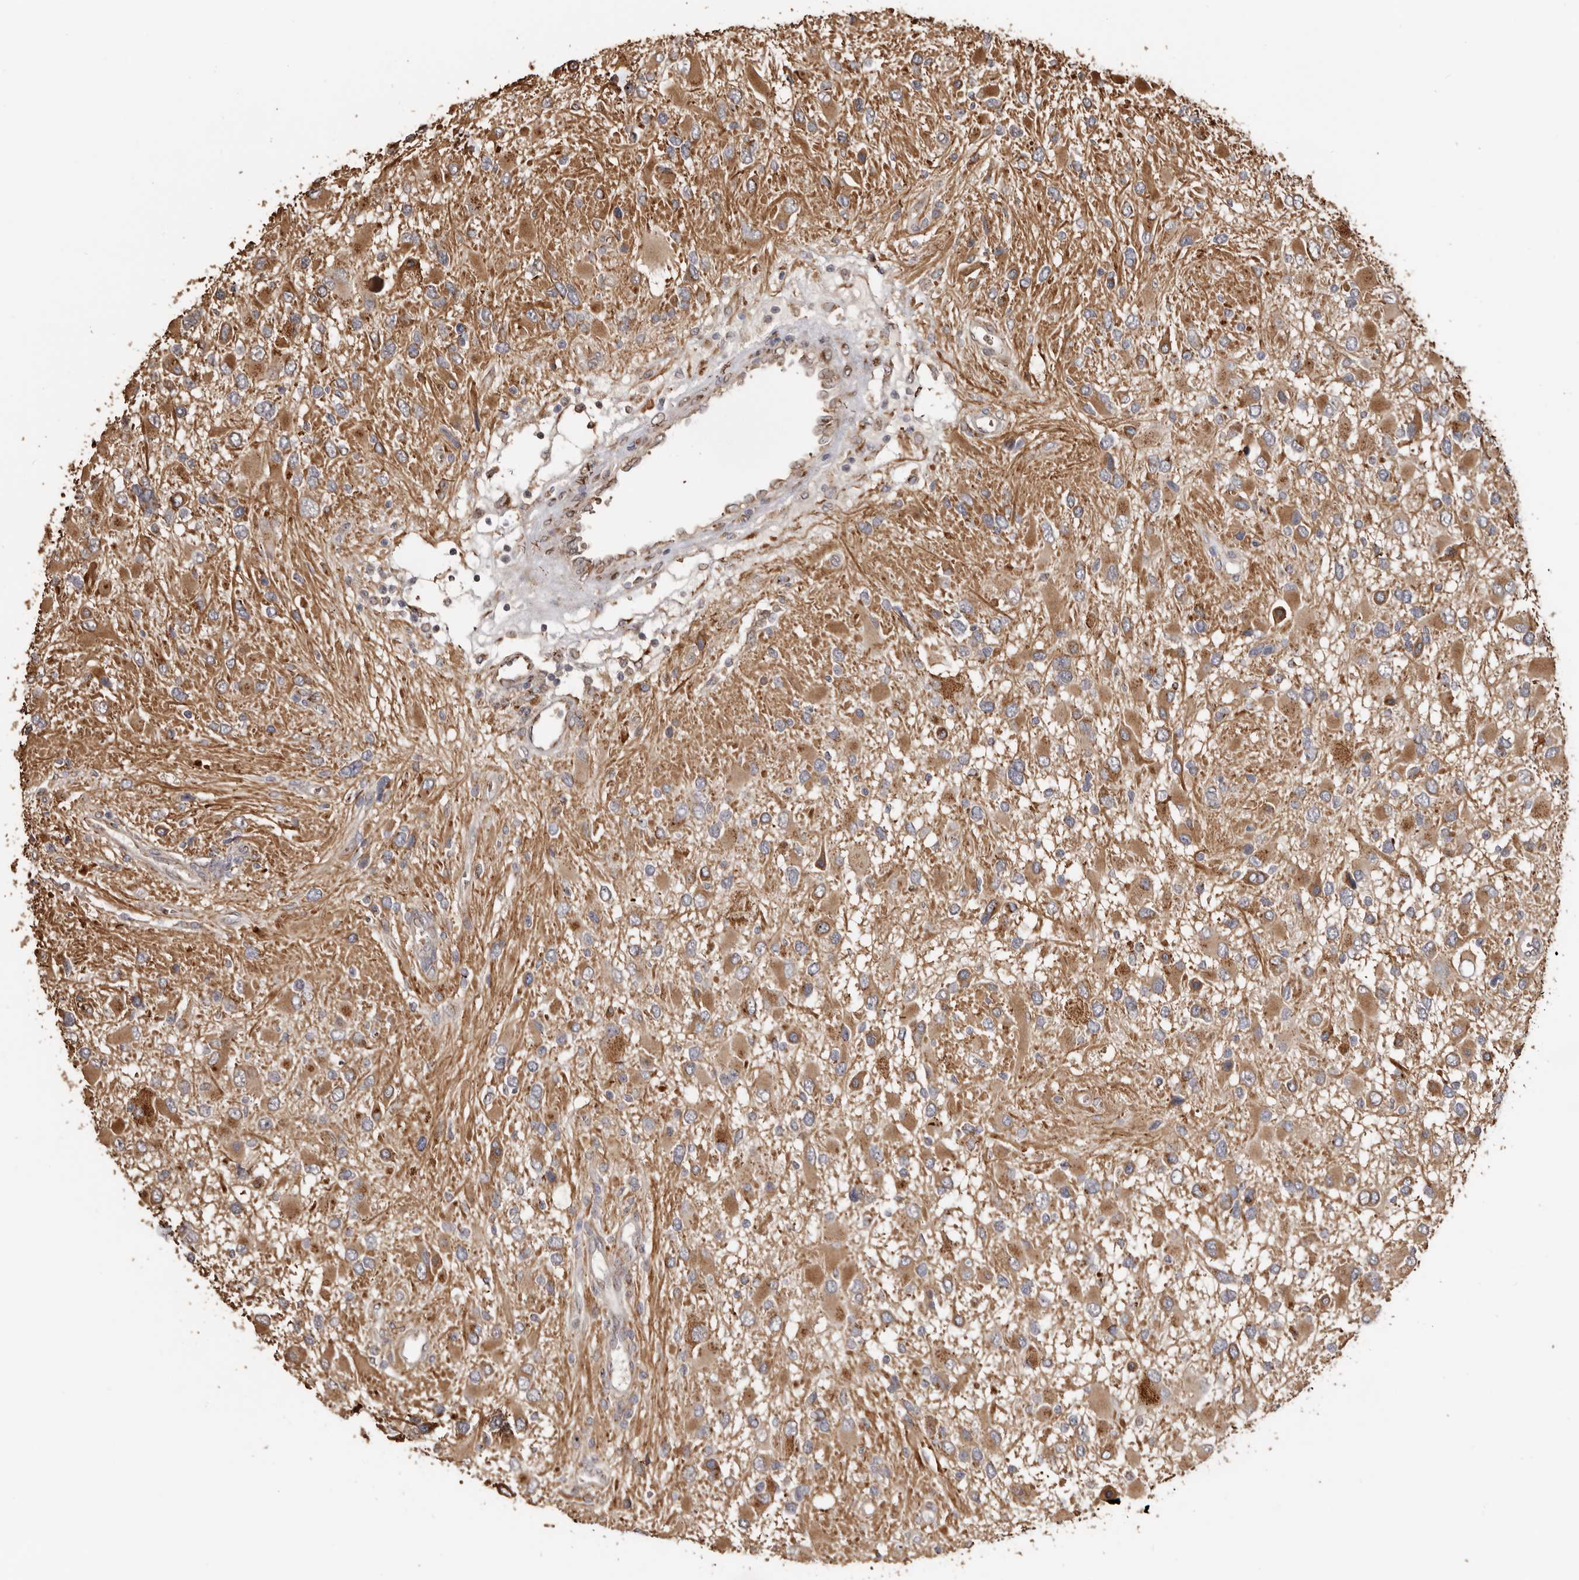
{"staining": {"intensity": "moderate", "quantity": ">75%", "location": "cytoplasmic/membranous"}, "tissue": "glioma", "cell_type": "Tumor cells", "image_type": "cancer", "snomed": [{"axis": "morphology", "description": "Glioma, malignant, High grade"}, {"axis": "topography", "description": "Brain"}], "caption": "Human high-grade glioma (malignant) stained with a brown dye displays moderate cytoplasmic/membranous positive expression in about >75% of tumor cells.", "gene": "ENTREP1", "patient": {"sex": "male", "age": 53}}